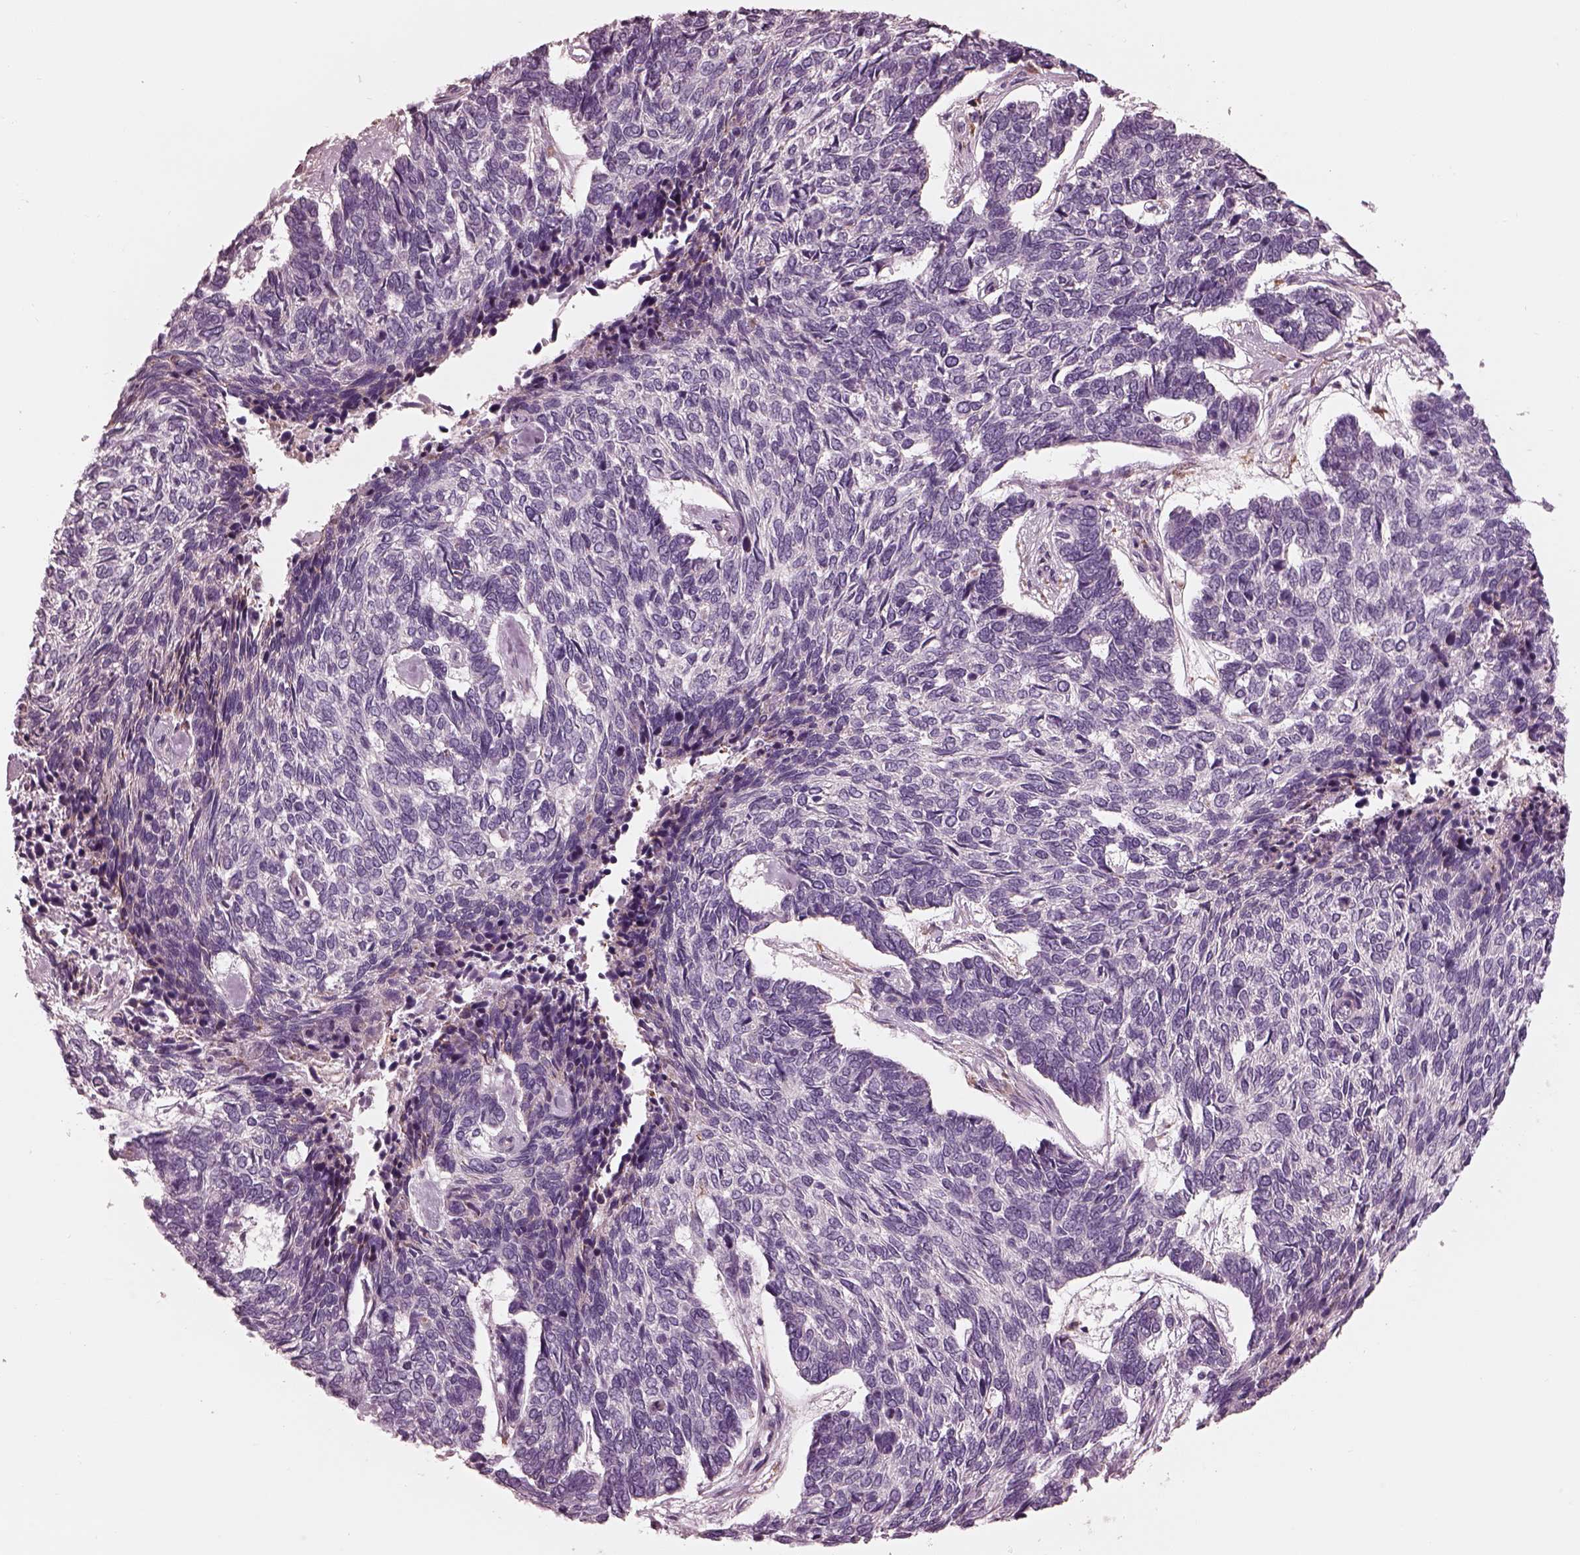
{"staining": {"intensity": "negative", "quantity": "none", "location": "none"}, "tissue": "skin cancer", "cell_type": "Tumor cells", "image_type": "cancer", "snomed": [{"axis": "morphology", "description": "Basal cell carcinoma"}, {"axis": "topography", "description": "Skin"}], "caption": "Protein analysis of skin cancer (basal cell carcinoma) reveals no significant expression in tumor cells.", "gene": "CADM2", "patient": {"sex": "female", "age": 65}}